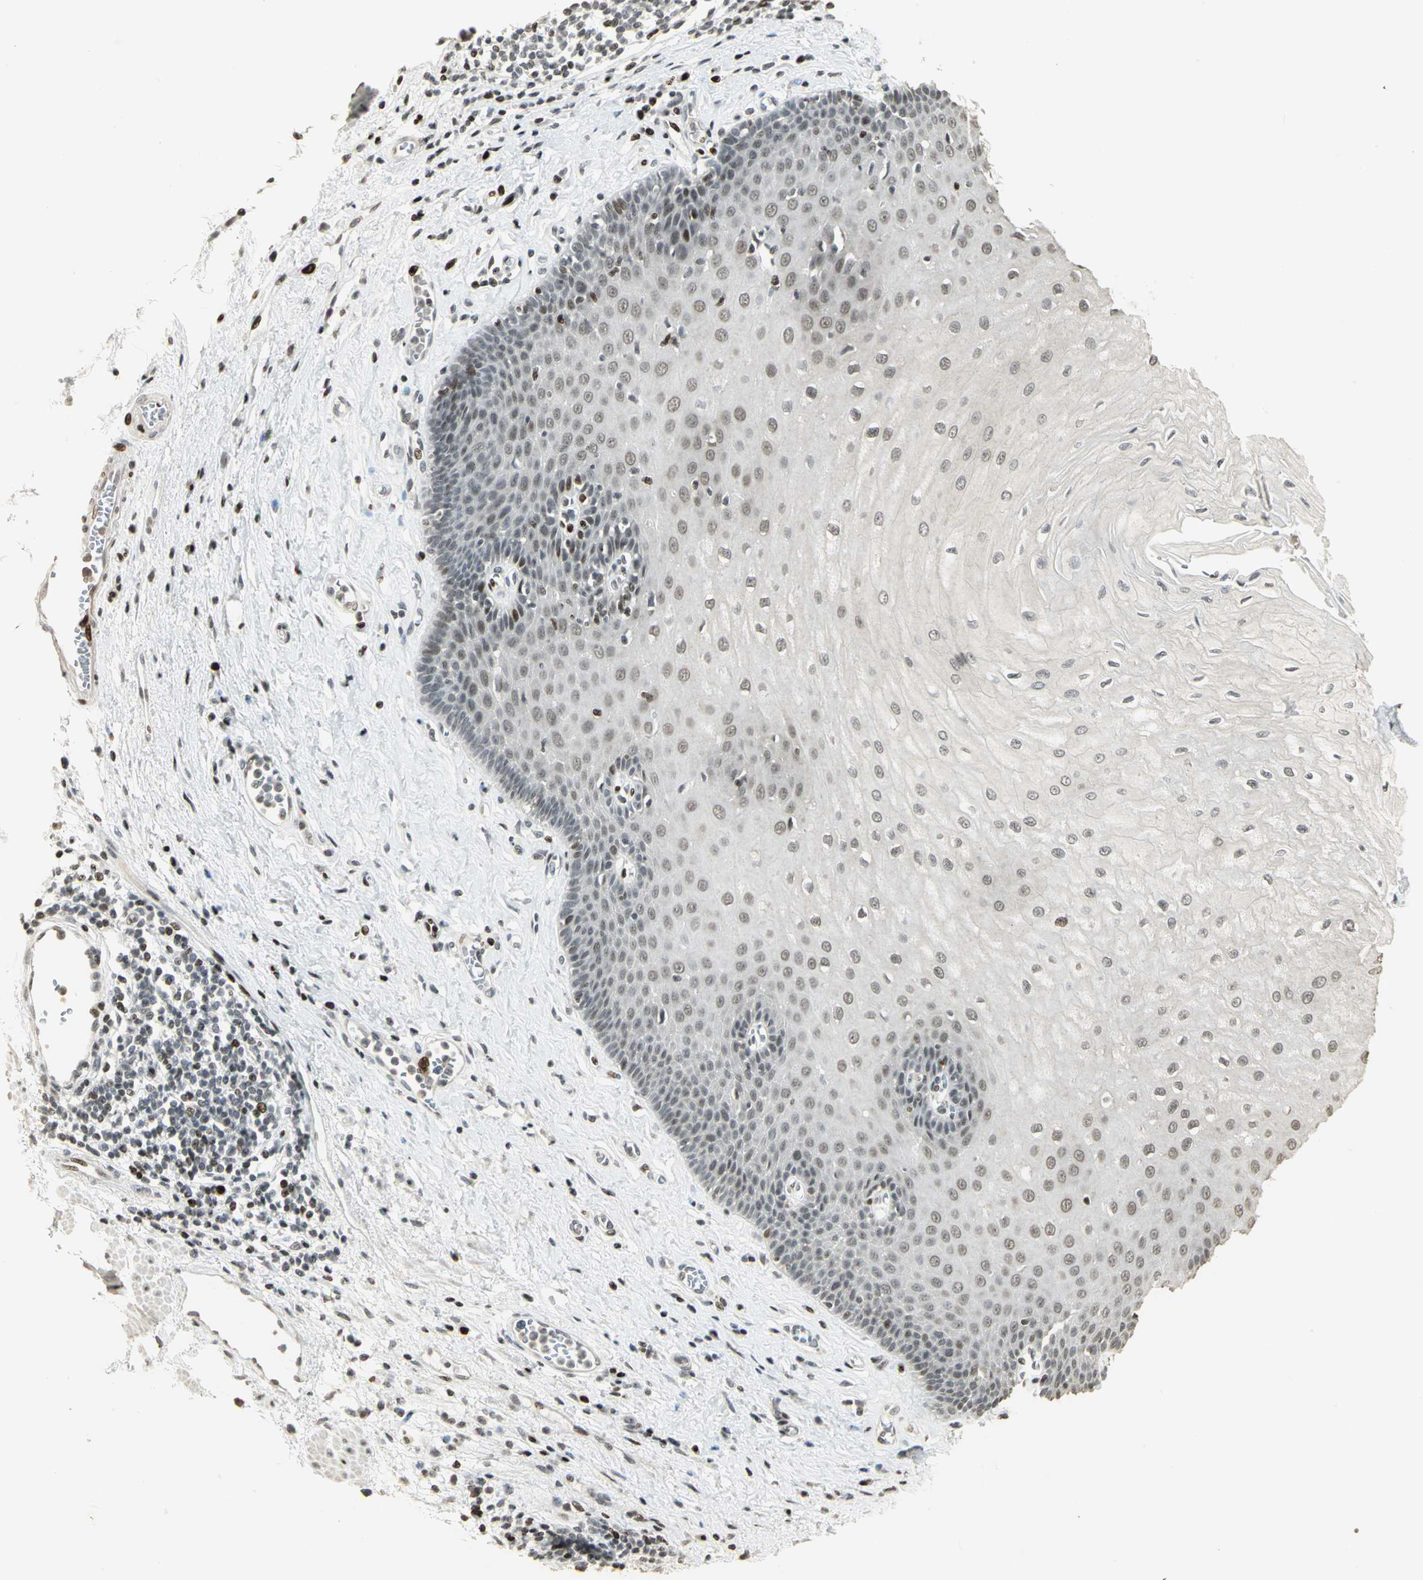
{"staining": {"intensity": "strong", "quantity": "<25%", "location": "nuclear"}, "tissue": "esophagus", "cell_type": "Squamous epithelial cells", "image_type": "normal", "snomed": [{"axis": "morphology", "description": "Normal tissue, NOS"}, {"axis": "morphology", "description": "Squamous cell carcinoma, NOS"}, {"axis": "topography", "description": "Esophagus"}], "caption": "Esophagus stained for a protein shows strong nuclear positivity in squamous epithelial cells. (DAB = brown stain, brightfield microscopy at high magnification).", "gene": "KDM1A", "patient": {"sex": "male", "age": 65}}